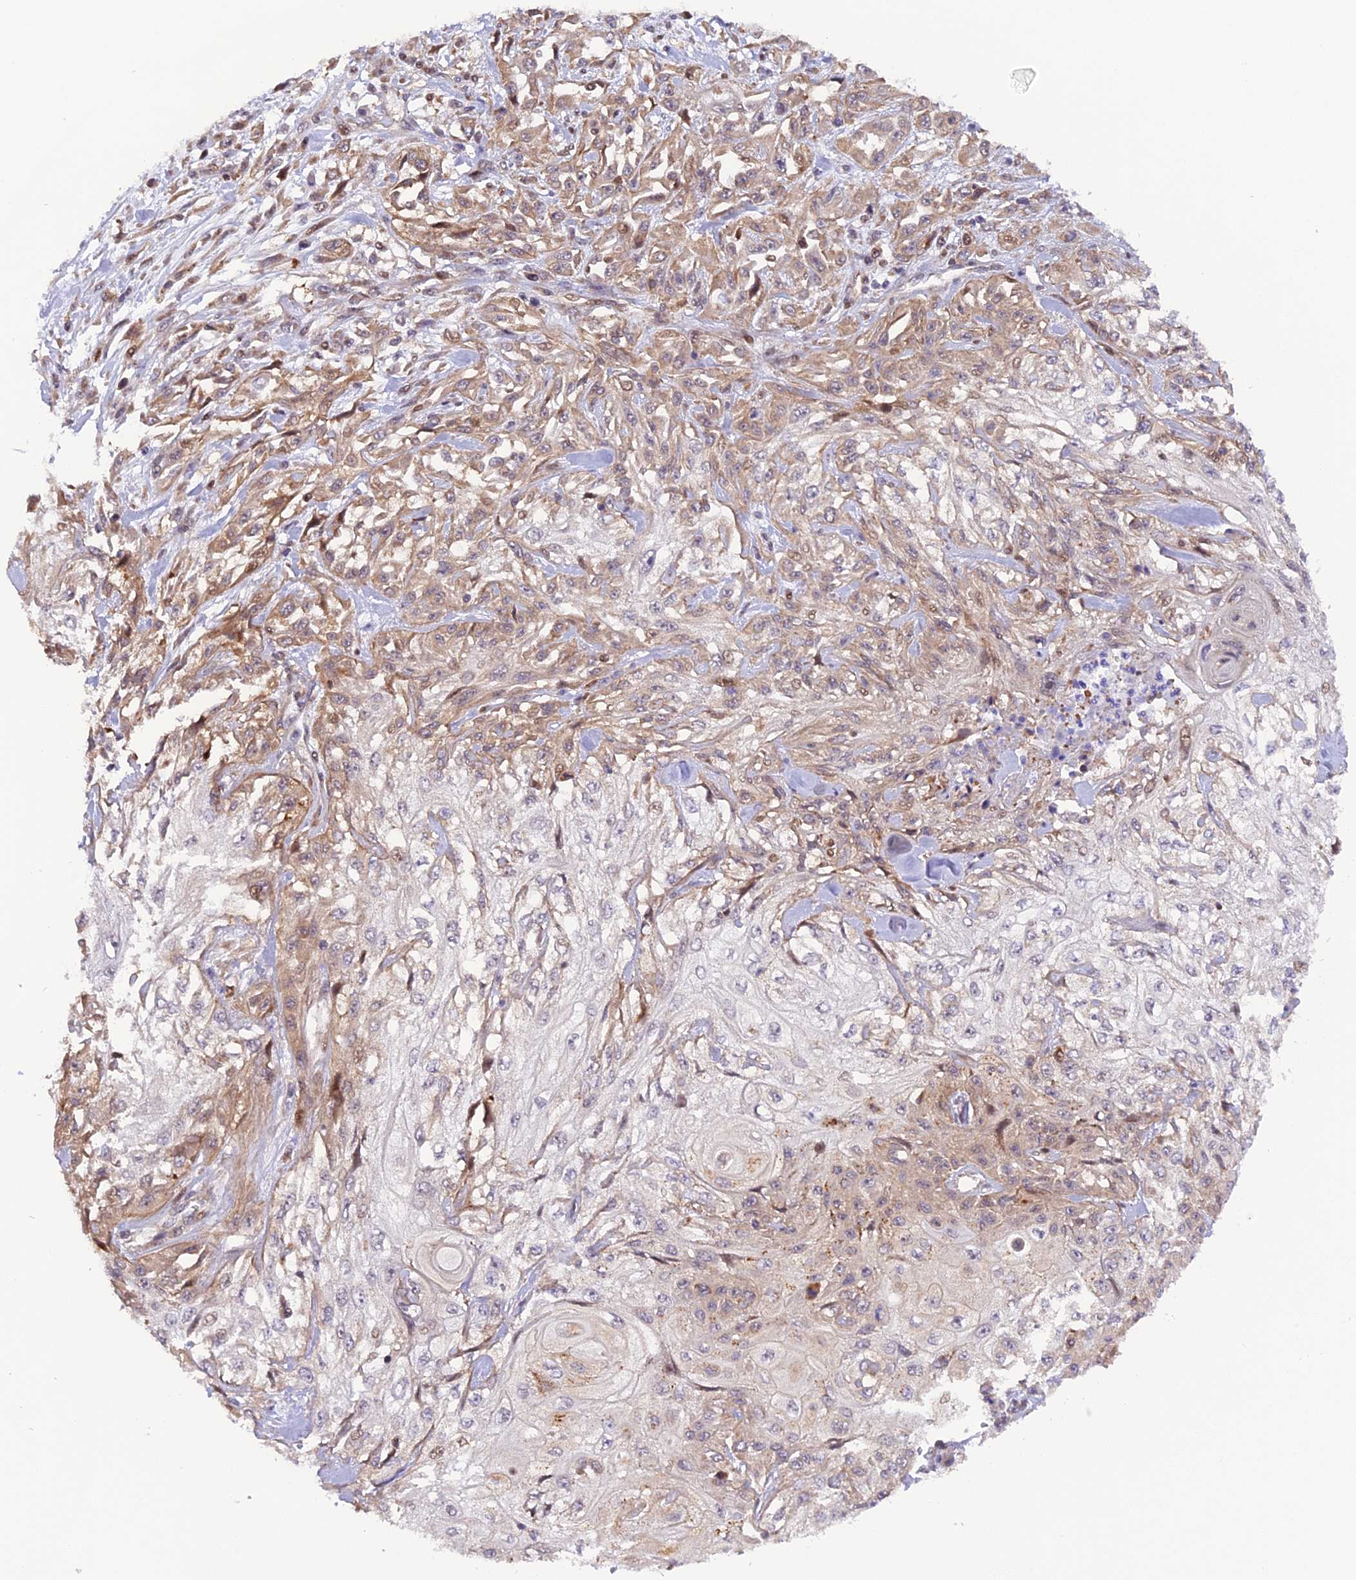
{"staining": {"intensity": "weak", "quantity": "25%-75%", "location": "cytoplasmic/membranous"}, "tissue": "skin cancer", "cell_type": "Tumor cells", "image_type": "cancer", "snomed": [{"axis": "morphology", "description": "Squamous cell carcinoma, NOS"}, {"axis": "morphology", "description": "Squamous cell carcinoma, metastatic, NOS"}, {"axis": "topography", "description": "Skin"}, {"axis": "topography", "description": "Lymph node"}], "caption": "Brown immunohistochemical staining in human skin cancer (squamous cell carcinoma) demonstrates weak cytoplasmic/membranous staining in about 25%-75% of tumor cells.", "gene": "SAMD4A", "patient": {"sex": "male", "age": 75}}